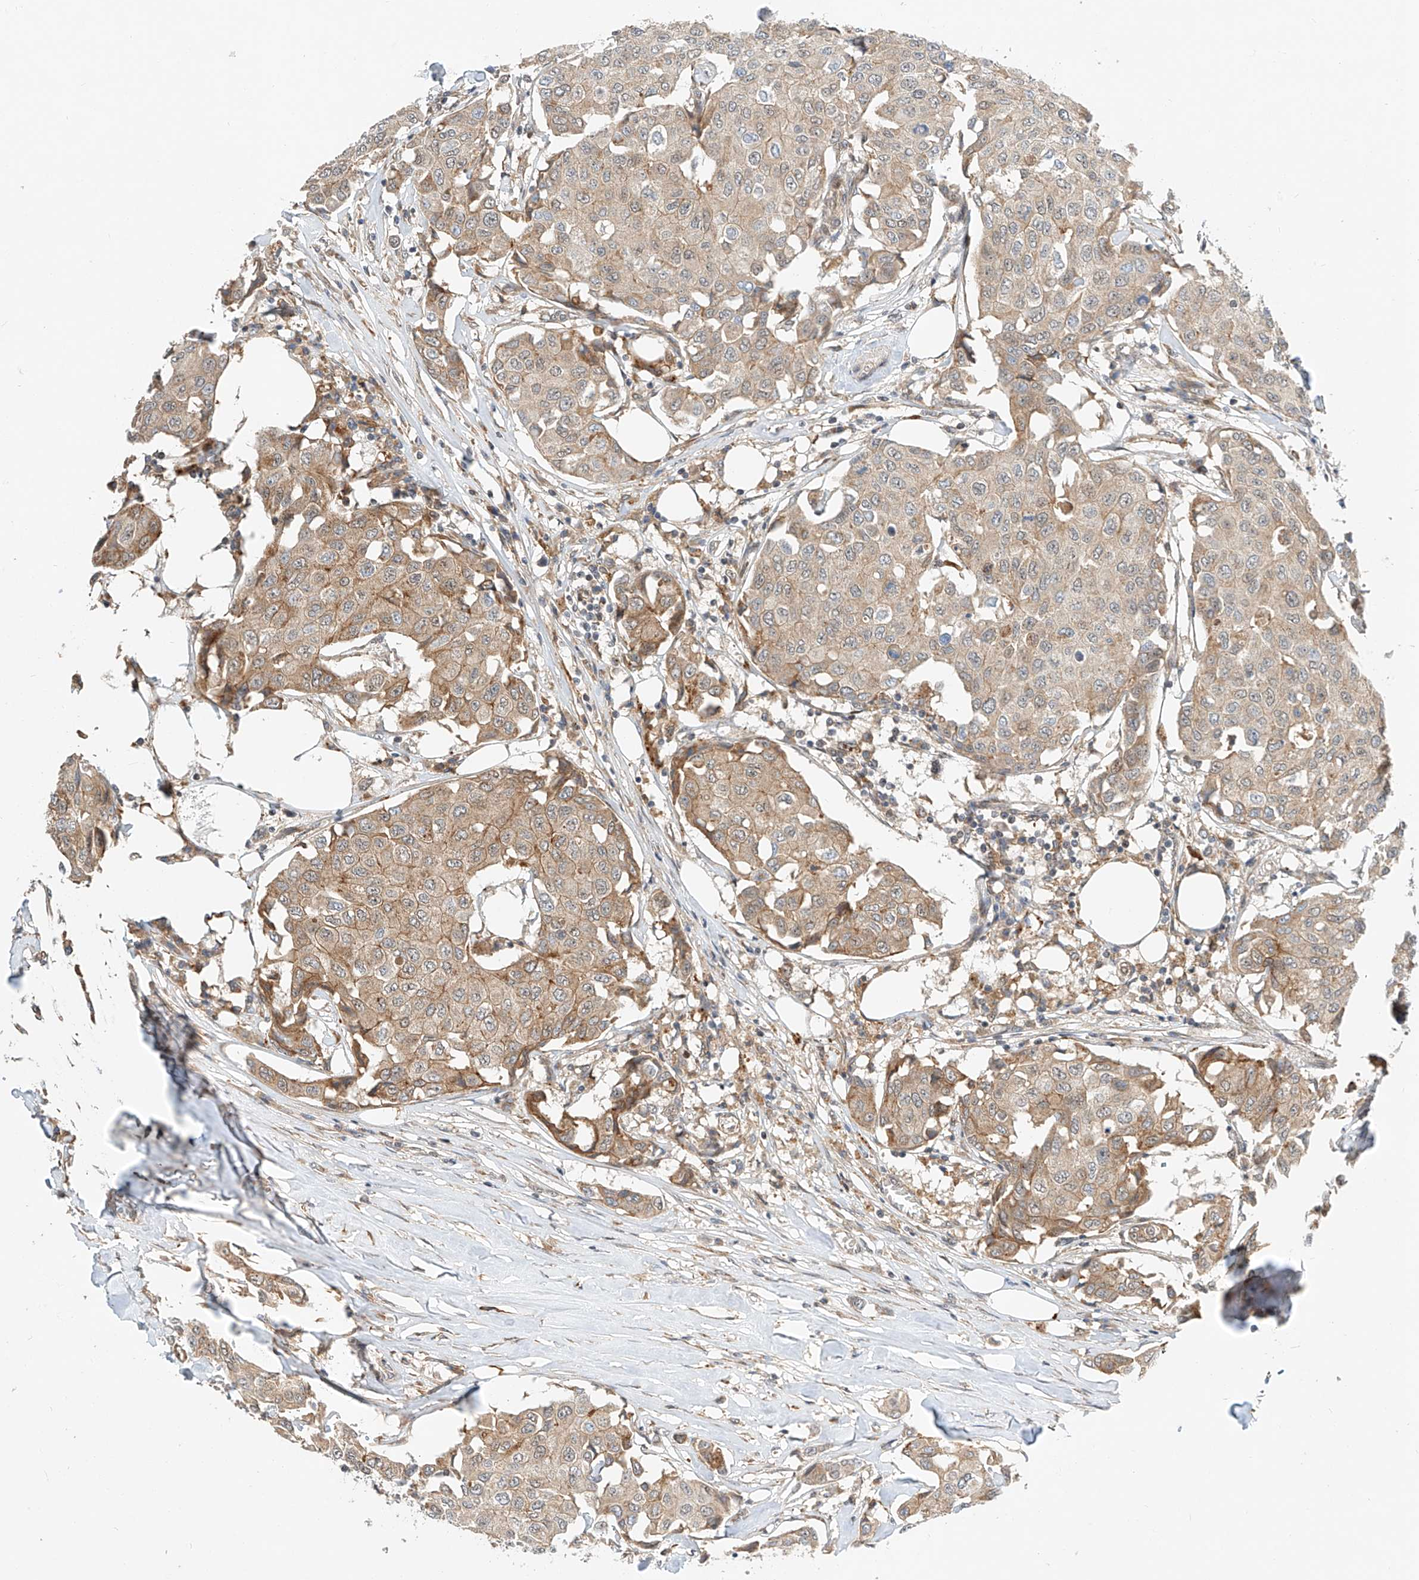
{"staining": {"intensity": "weak", "quantity": "25%-75%", "location": "cytoplasmic/membranous"}, "tissue": "breast cancer", "cell_type": "Tumor cells", "image_type": "cancer", "snomed": [{"axis": "morphology", "description": "Duct carcinoma"}, {"axis": "topography", "description": "Breast"}], "caption": "This histopathology image demonstrates immunohistochemistry staining of human breast cancer (infiltrating ductal carcinoma), with low weak cytoplasmic/membranous positivity in approximately 25%-75% of tumor cells.", "gene": "CPAMD8", "patient": {"sex": "female", "age": 80}}